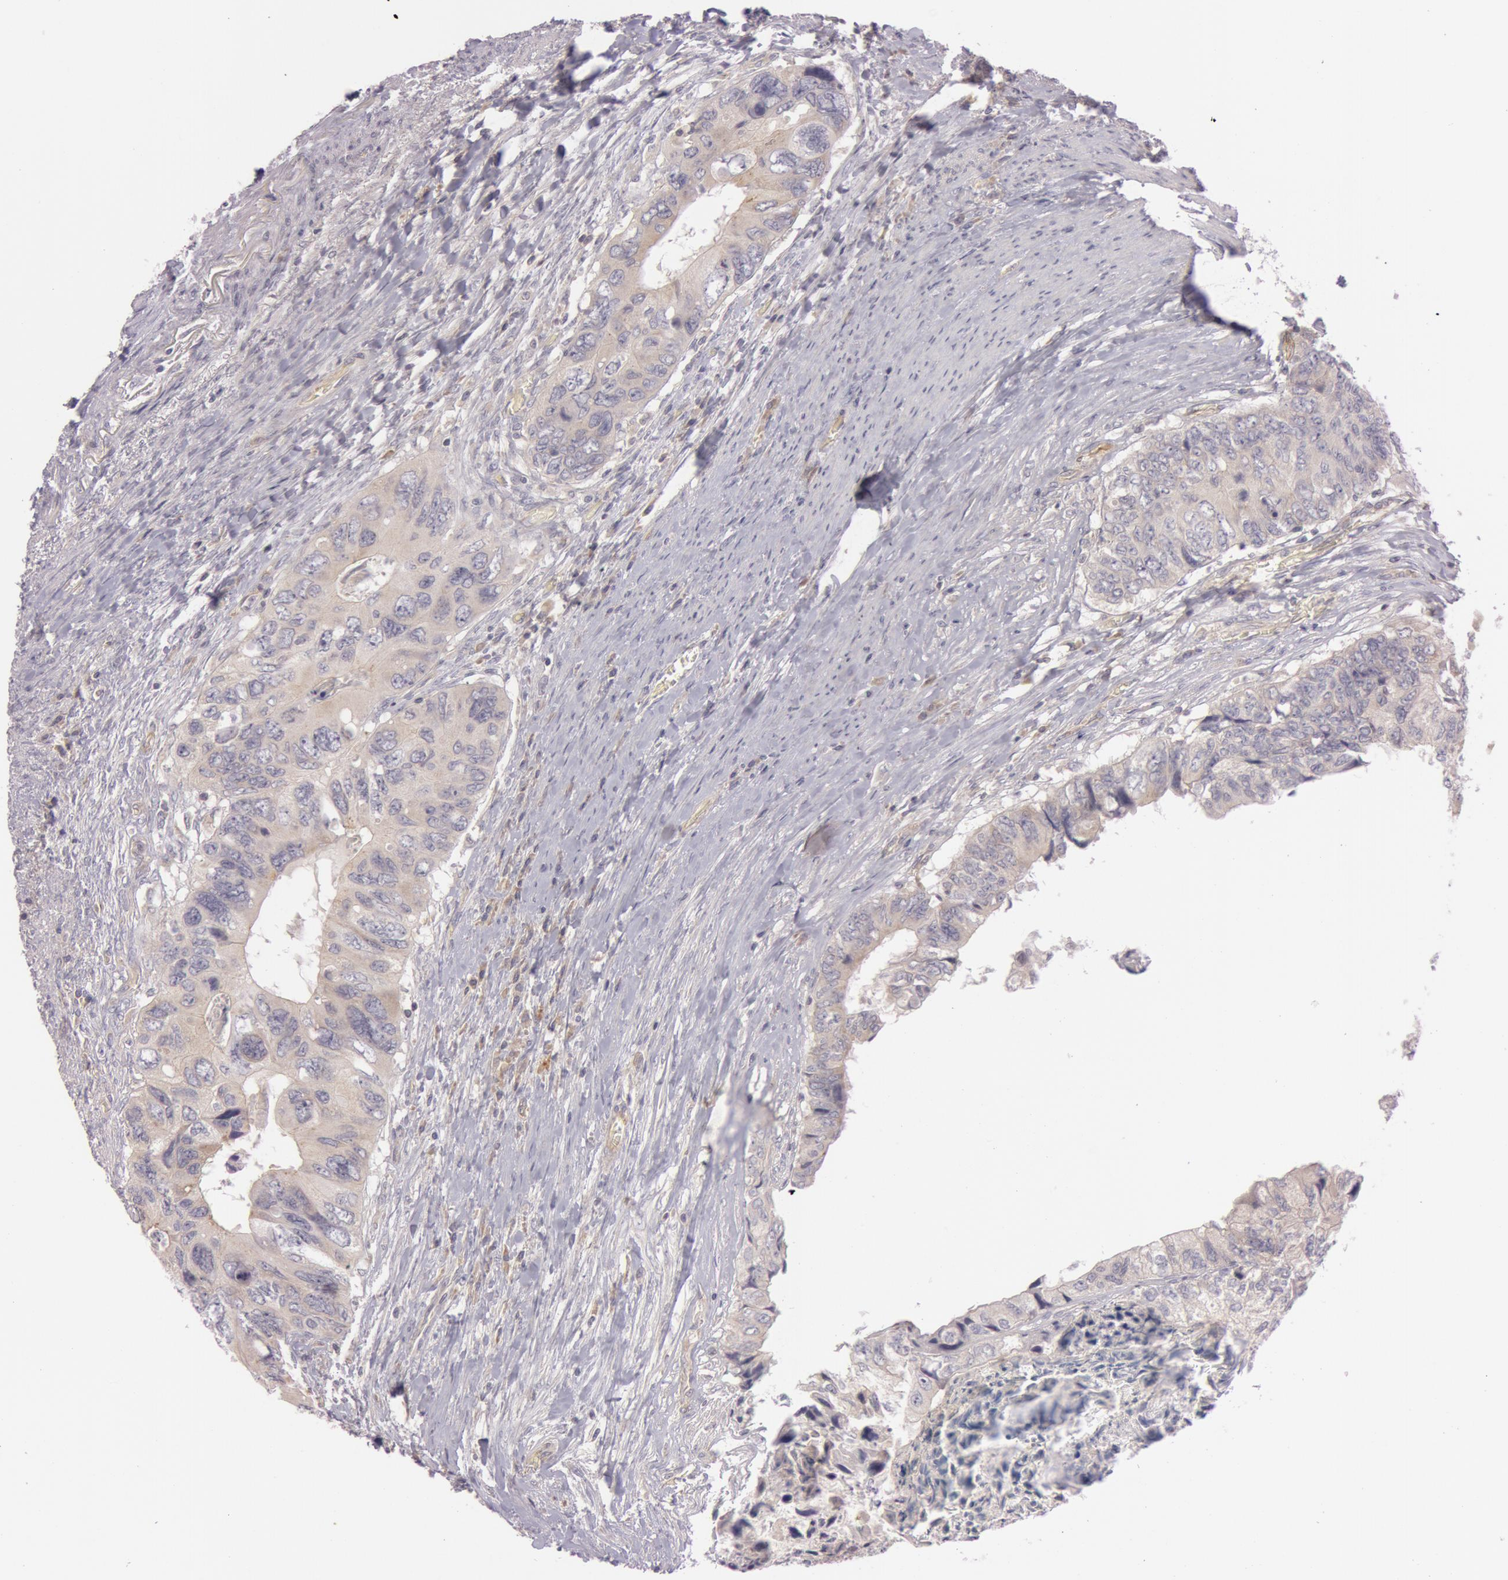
{"staining": {"intensity": "weak", "quantity": "25%-75%", "location": "cytoplasmic/membranous"}, "tissue": "colorectal cancer", "cell_type": "Tumor cells", "image_type": "cancer", "snomed": [{"axis": "morphology", "description": "Adenocarcinoma, NOS"}, {"axis": "topography", "description": "Rectum"}], "caption": "Adenocarcinoma (colorectal) stained with IHC displays weak cytoplasmic/membranous expression in approximately 25%-75% of tumor cells.", "gene": "RALGAPA1", "patient": {"sex": "female", "age": 82}}